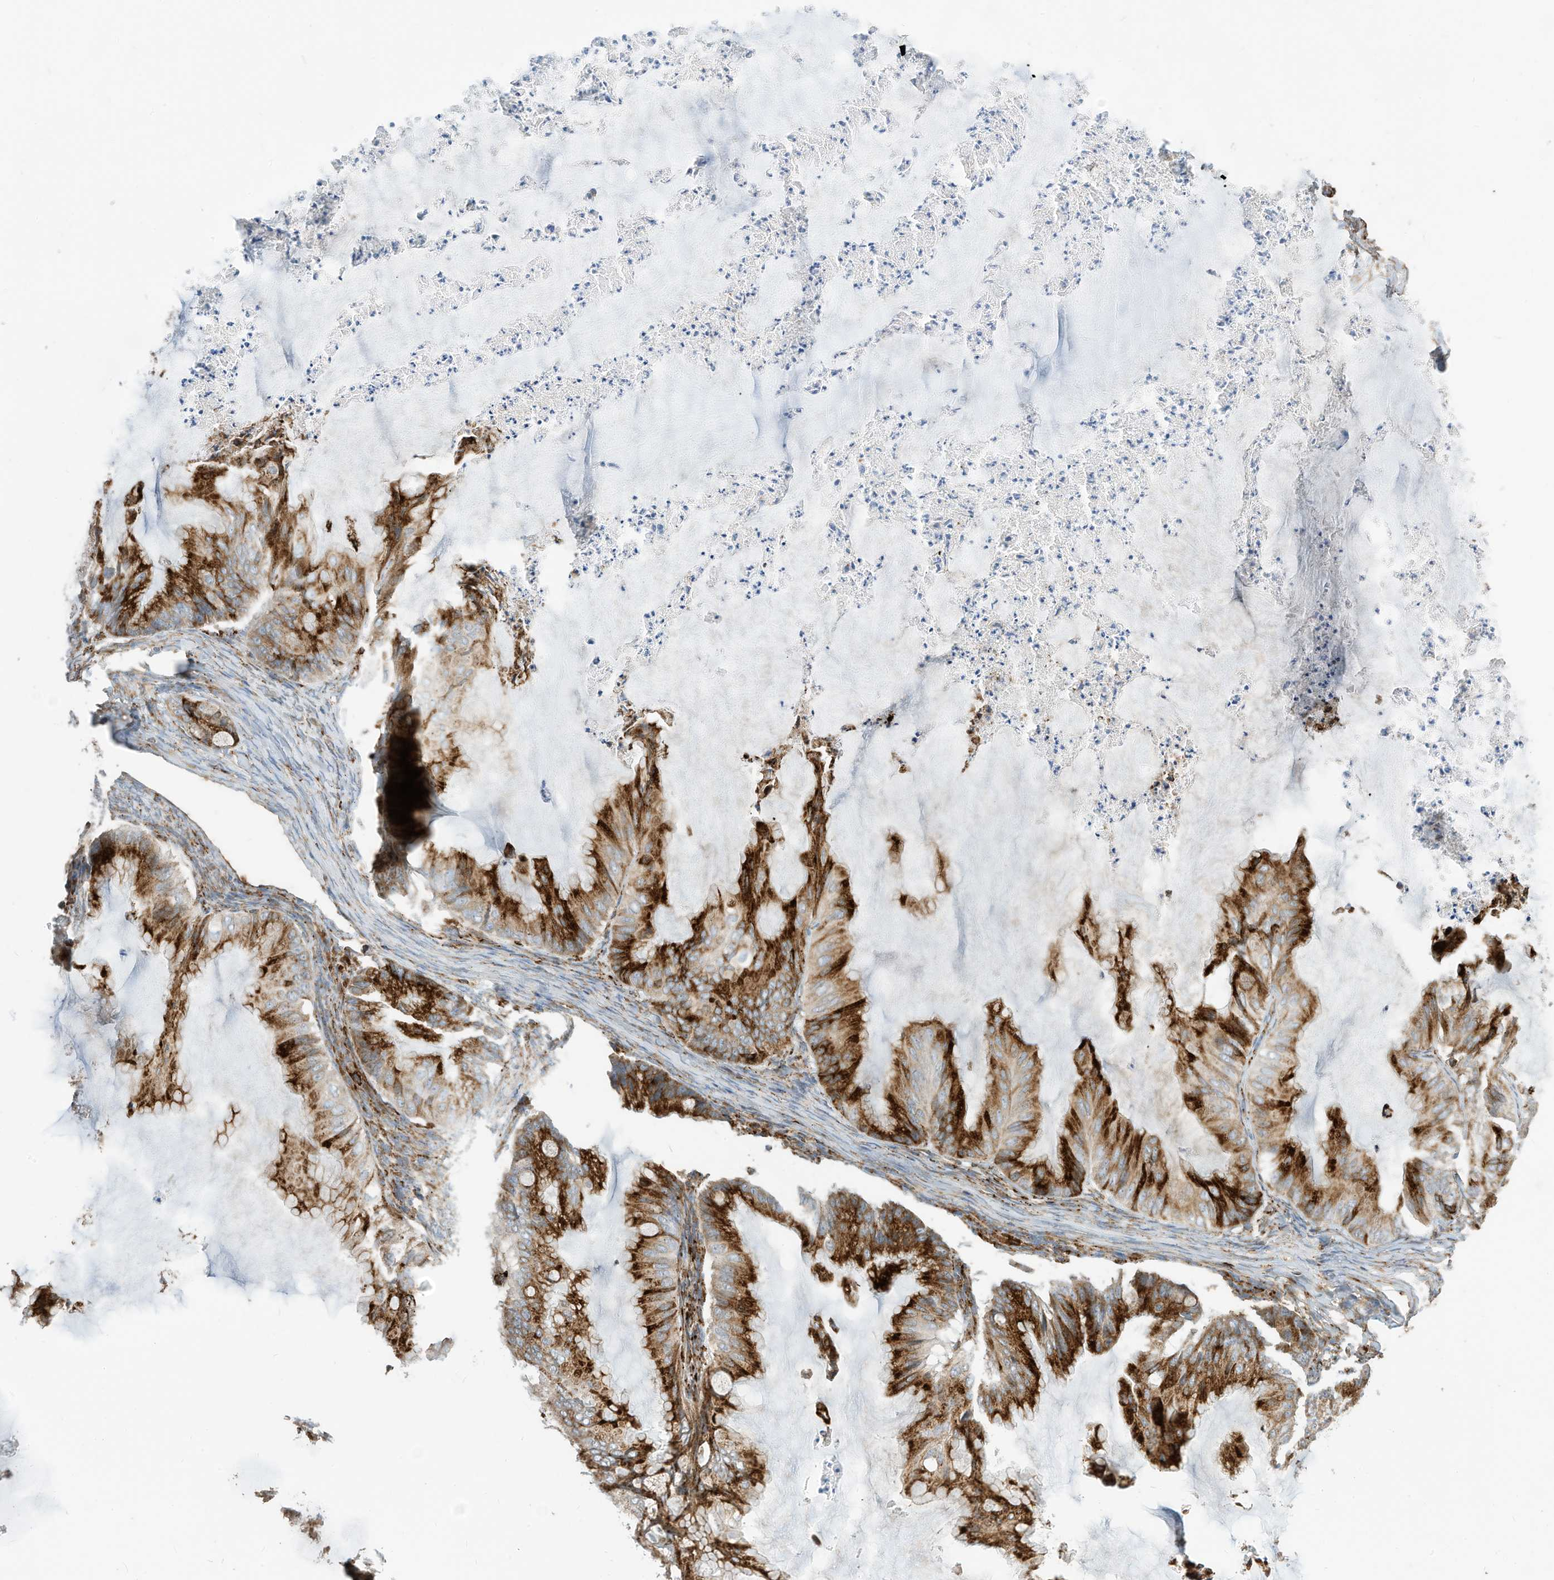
{"staining": {"intensity": "strong", "quantity": ">75%", "location": "cytoplasmic/membranous"}, "tissue": "ovarian cancer", "cell_type": "Tumor cells", "image_type": "cancer", "snomed": [{"axis": "morphology", "description": "Cystadenocarcinoma, mucinous, NOS"}, {"axis": "topography", "description": "Ovary"}], "caption": "A high-resolution photomicrograph shows immunohistochemistry (IHC) staining of ovarian cancer, which shows strong cytoplasmic/membranous positivity in about >75% of tumor cells.", "gene": "TRNAU1AP", "patient": {"sex": "female", "age": 71}}